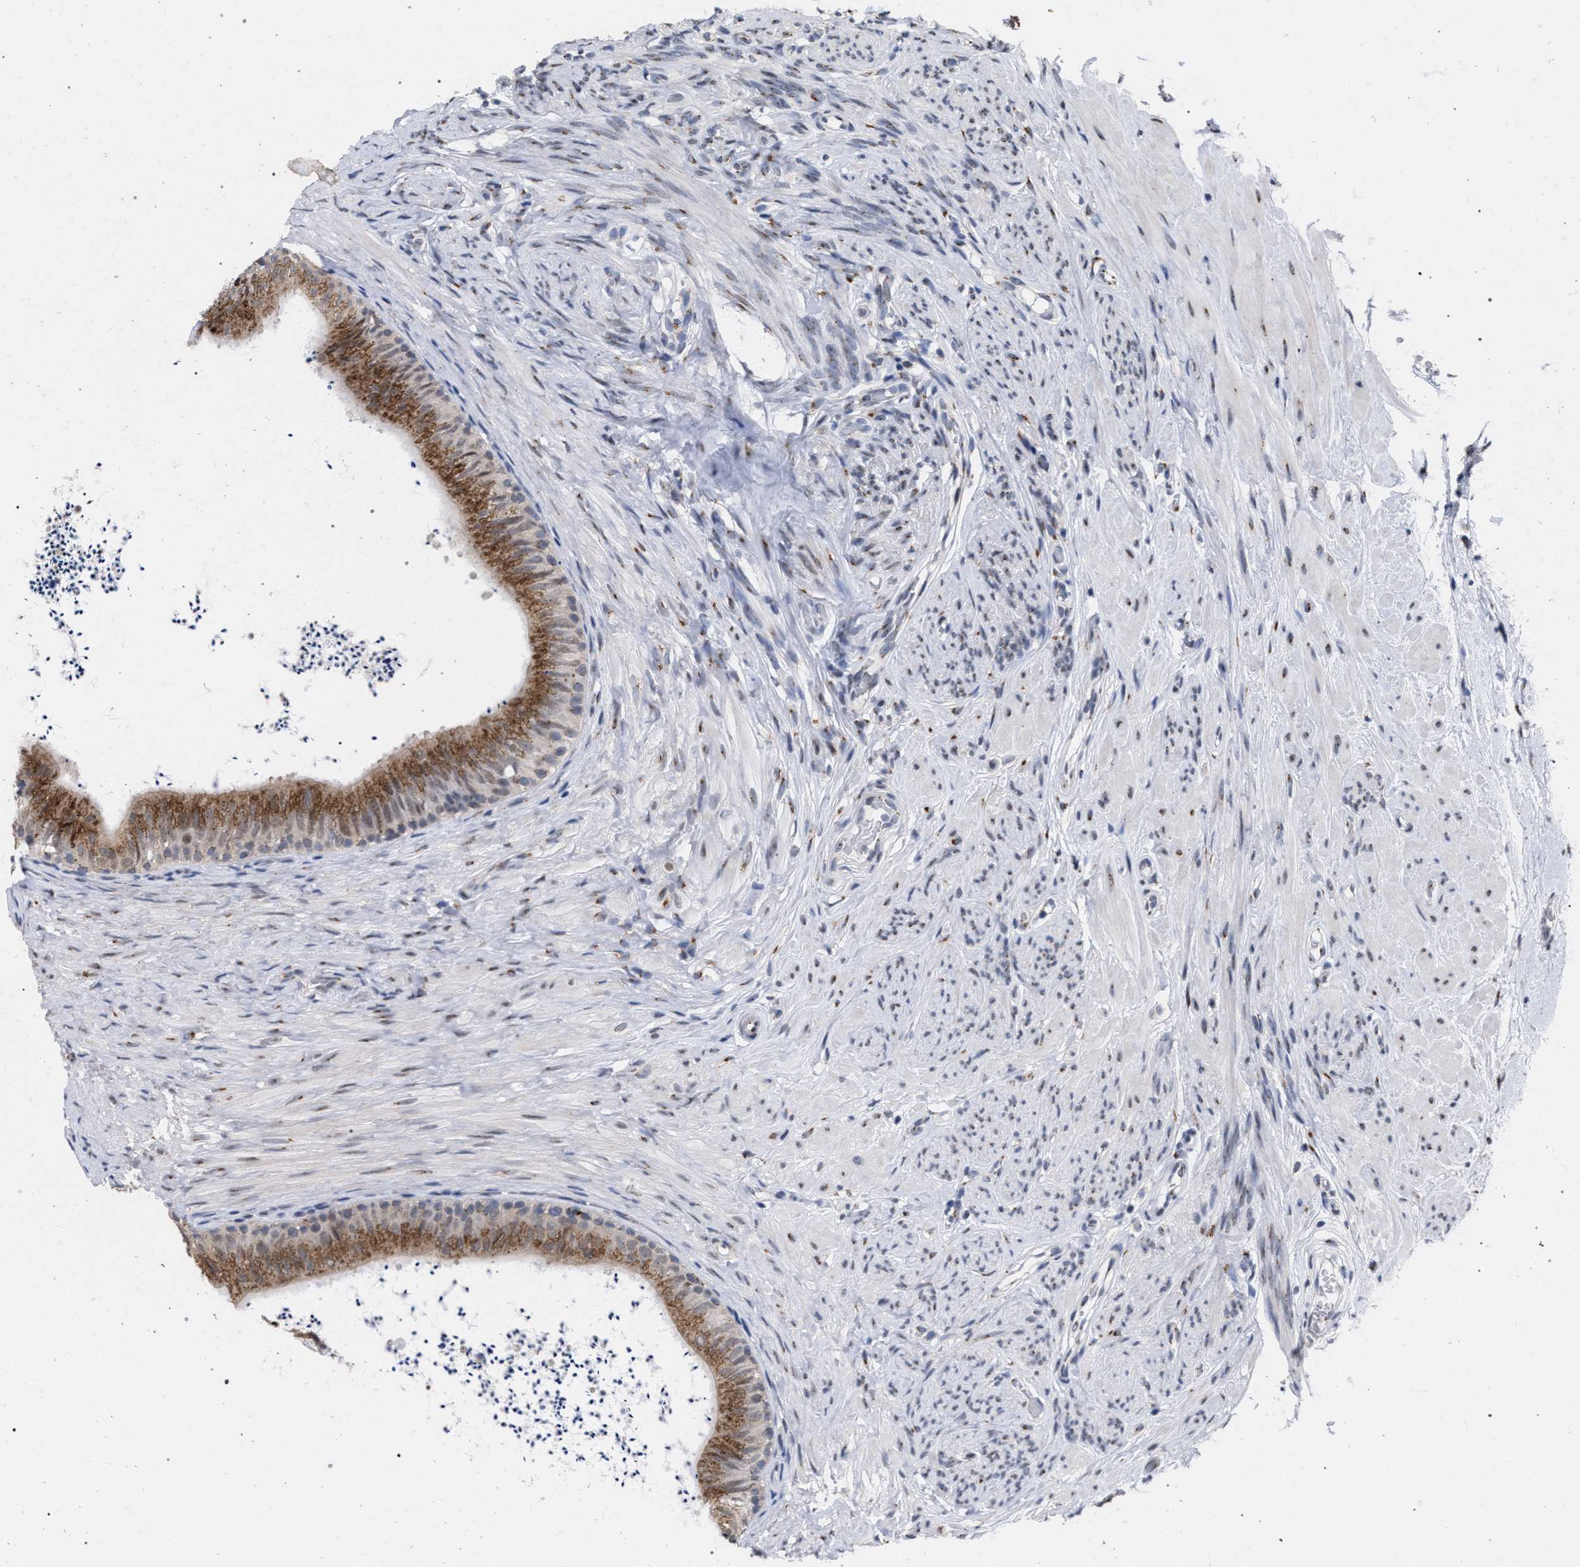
{"staining": {"intensity": "moderate", "quantity": ">75%", "location": "cytoplasmic/membranous"}, "tissue": "epididymis", "cell_type": "Glandular cells", "image_type": "normal", "snomed": [{"axis": "morphology", "description": "Normal tissue, NOS"}, {"axis": "topography", "description": "Epididymis"}], "caption": "IHC photomicrograph of benign epididymis: human epididymis stained using immunohistochemistry (IHC) demonstrates medium levels of moderate protein expression localized specifically in the cytoplasmic/membranous of glandular cells, appearing as a cytoplasmic/membranous brown color.", "gene": "GOLGA2", "patient": {"sex": "male", "age": 56}}